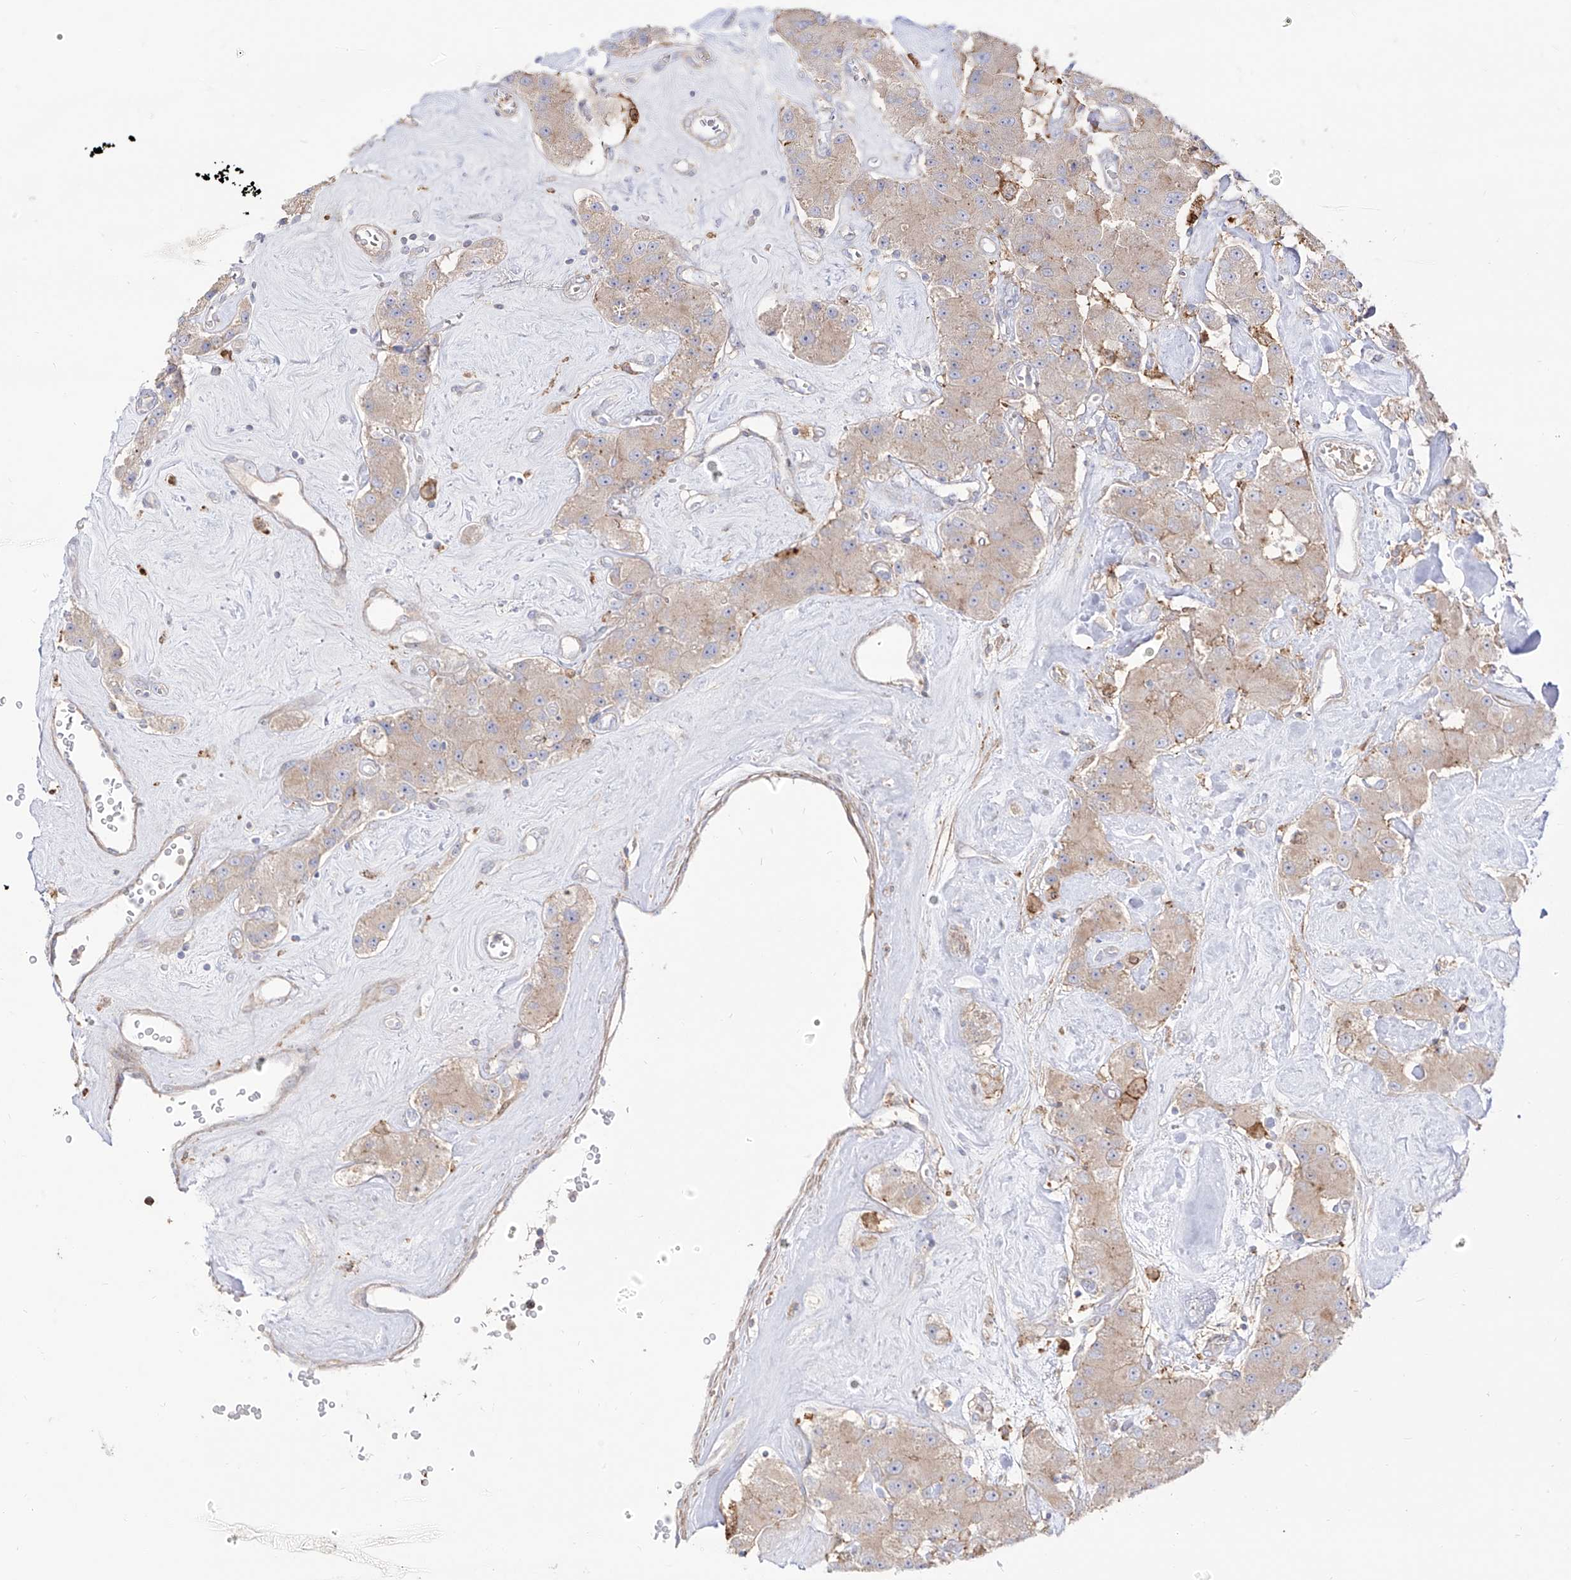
{"staining": {"intensity": "weak", "quantity": ">75%", "location": "cytoplasmic/membranous"}, "tissue": "carcinoid", "cell_type": "Tumor cells", "image_type": "cancer", "snomed": [{"axis": "morphology", "description": "Carcinoid, malignant, NOS"}, {"axis": "topography", "description": "Pancreas"}], "caption": "Immunohistochemistry (IHC) micrograph of neoplastic tissue: carcinoid (malignant) stained using IHC demonstrates low levels of weak protein expression localized specifically in the cytoplasmic/membranous of tumor cells, appearing as a cytoplasmic/membranous brown color.", "gene": "ZGRF1", "patient": {"sex": "male", "age": 41}}